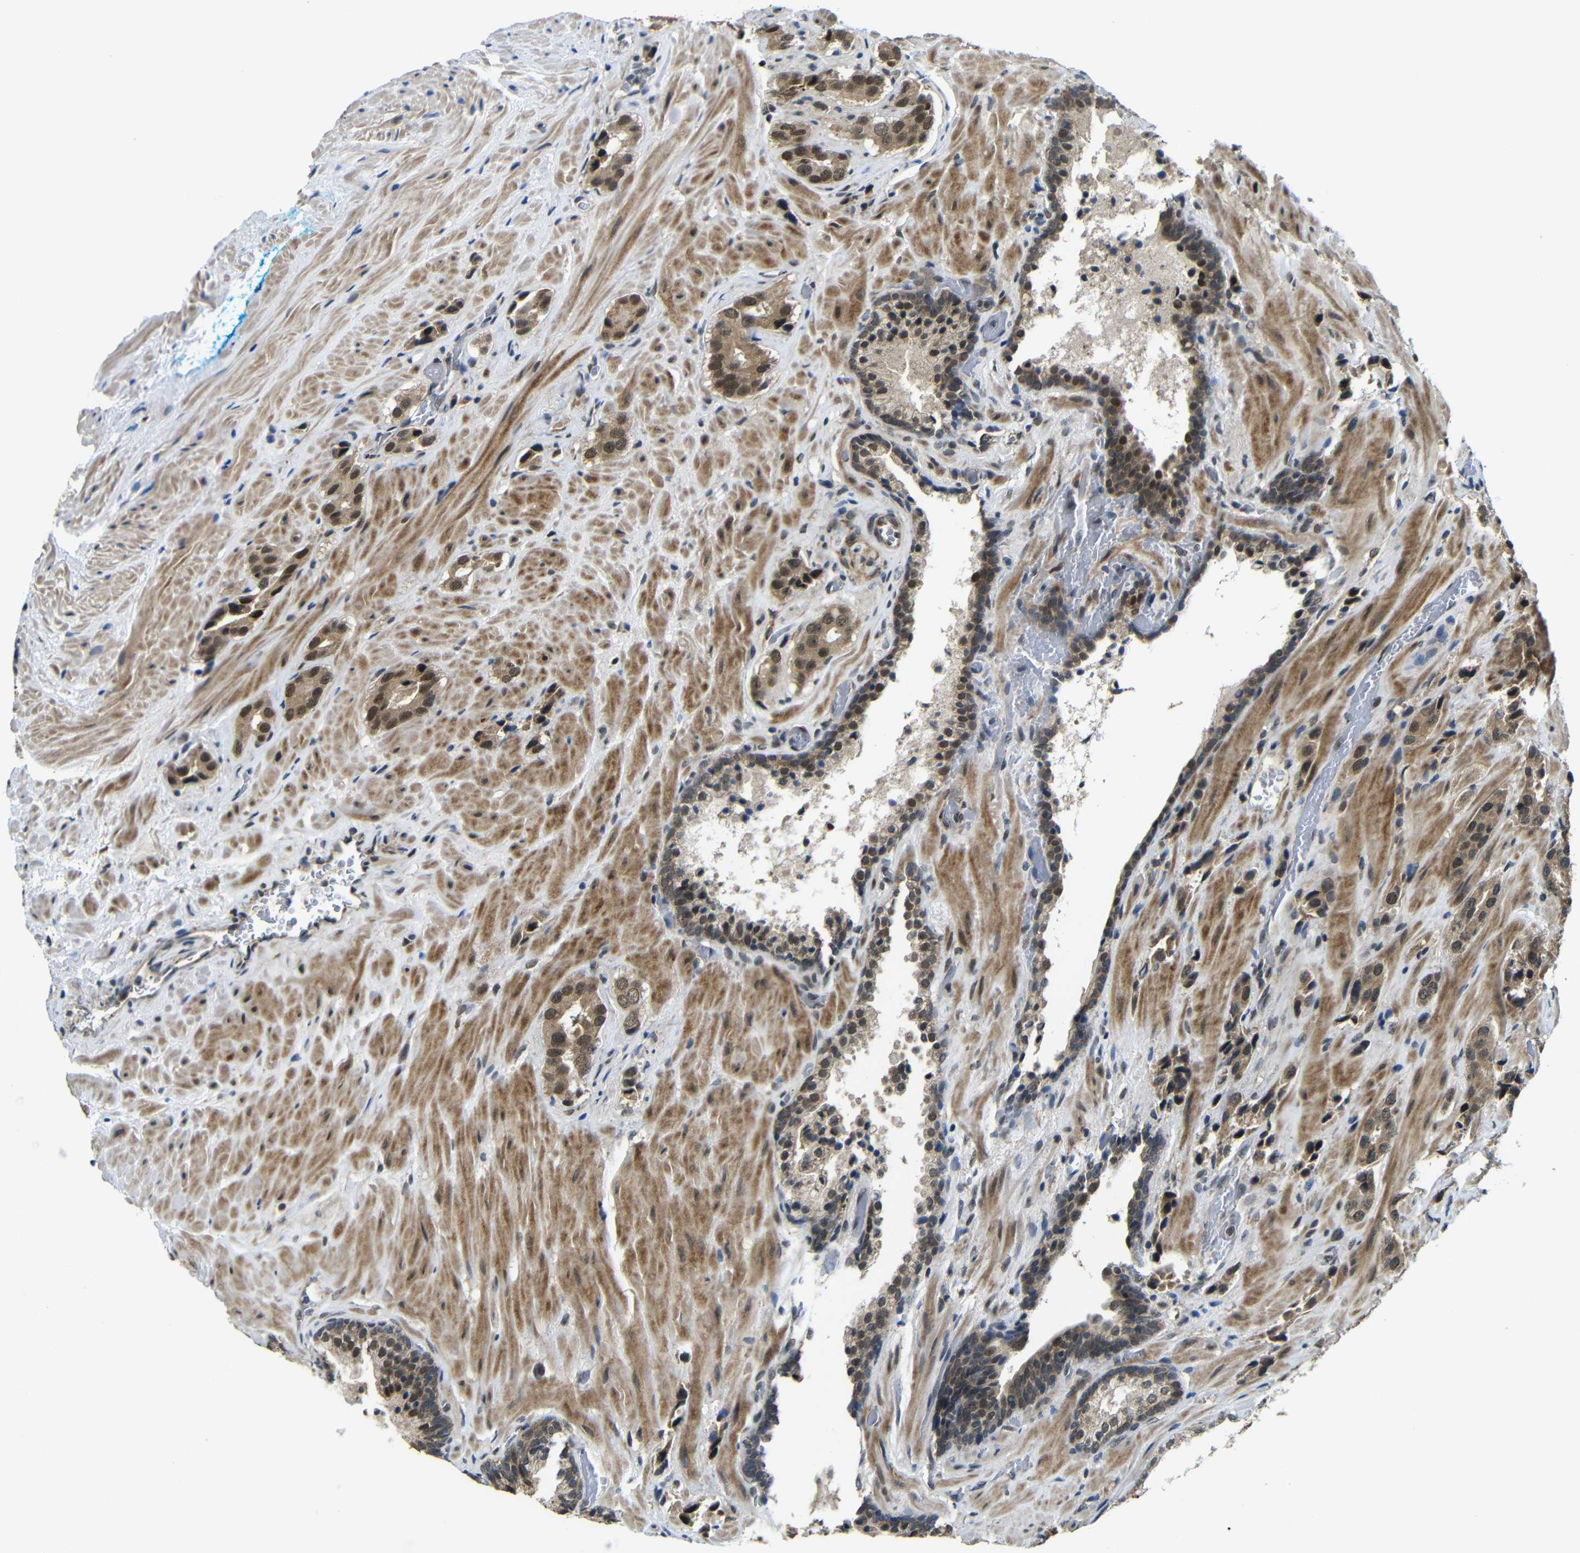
{"staining": {"intensity": "moderate", "quantity": ">75%", "location": "cytoplasmic/membranous,nuclear"}, "tissue": "prostate cancer", "cell_type": "Tumor cells", "image_type": "cancer", "snomed": [{"axis": "morphology", "description": "Adenocarcinoma, High grade"}, {"axis": "topography", "description": "Prostate"}], "caption": "Protein staining of adenocarcinoma (high-grade) (prostate) tissue demonstrates moderate cytoplasmic/membranous and nuclear positivity in approximately >75% of tumor cells.", "gene": "FAM172A", "patient": {"sex": "male", "age": 64}}